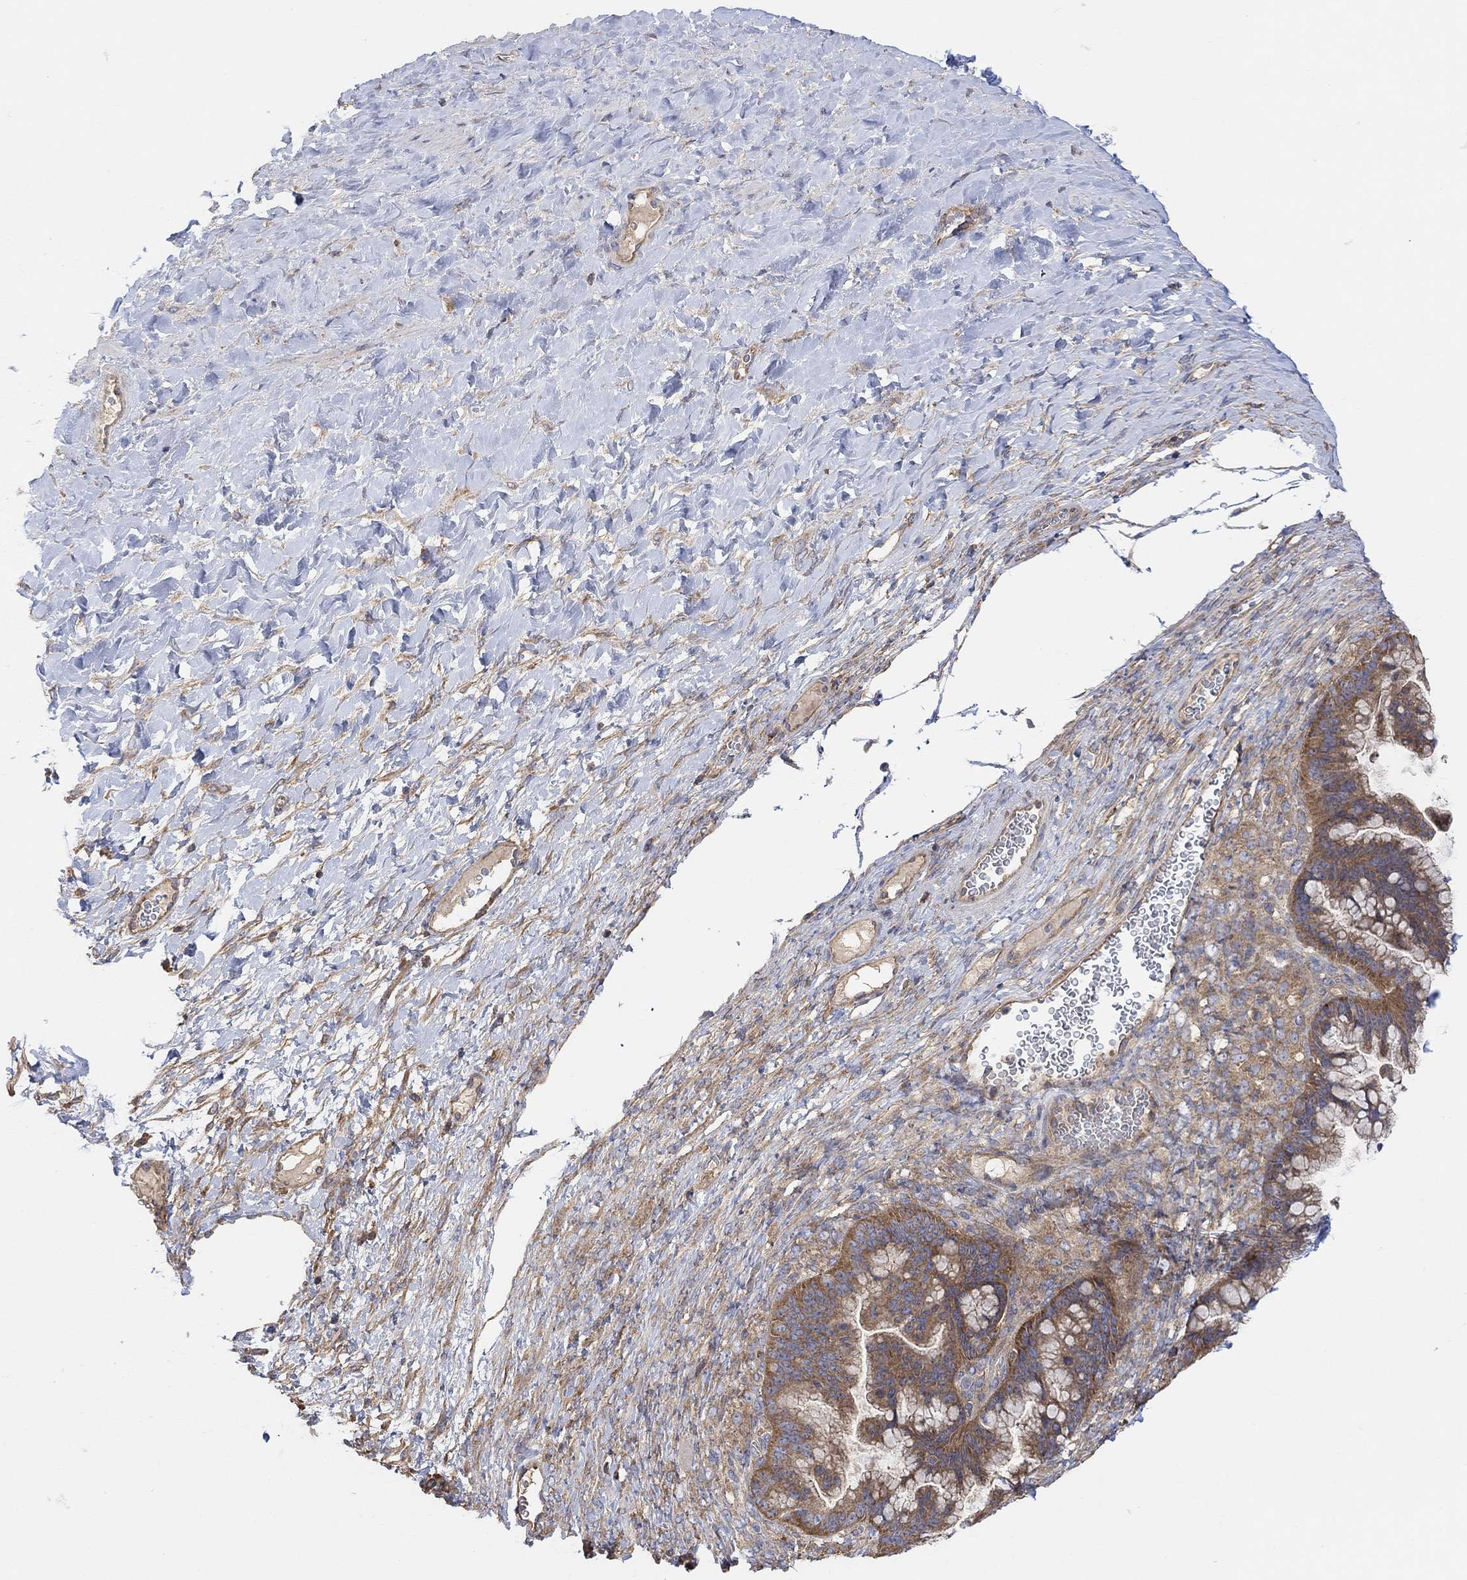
{"staining": {"intensity": "moderate", "quantity": "25%-75%", "location": "cytoplasmic/membranous"}, "tissue": "ovarian cancer", "cell_type": "Tumor cells", "image_type": "cancer", "snomed": [{"axis": "morphology", "description": "Cystadenocarcinoma, mucinous, NOS"}, {"axis": "topography", "description": "Ovary"}], "caption": "A micrograph showing moderate cytoplasmic/membranous staining in approximately 25%-75% of tumor cells in ovarian cancer (mucinous cystadenocarcinoma), as visualized by brown immunohistochemical staining.", "gene": "BLOC1S3", "patient": {"sex": "female", "age": 67}}